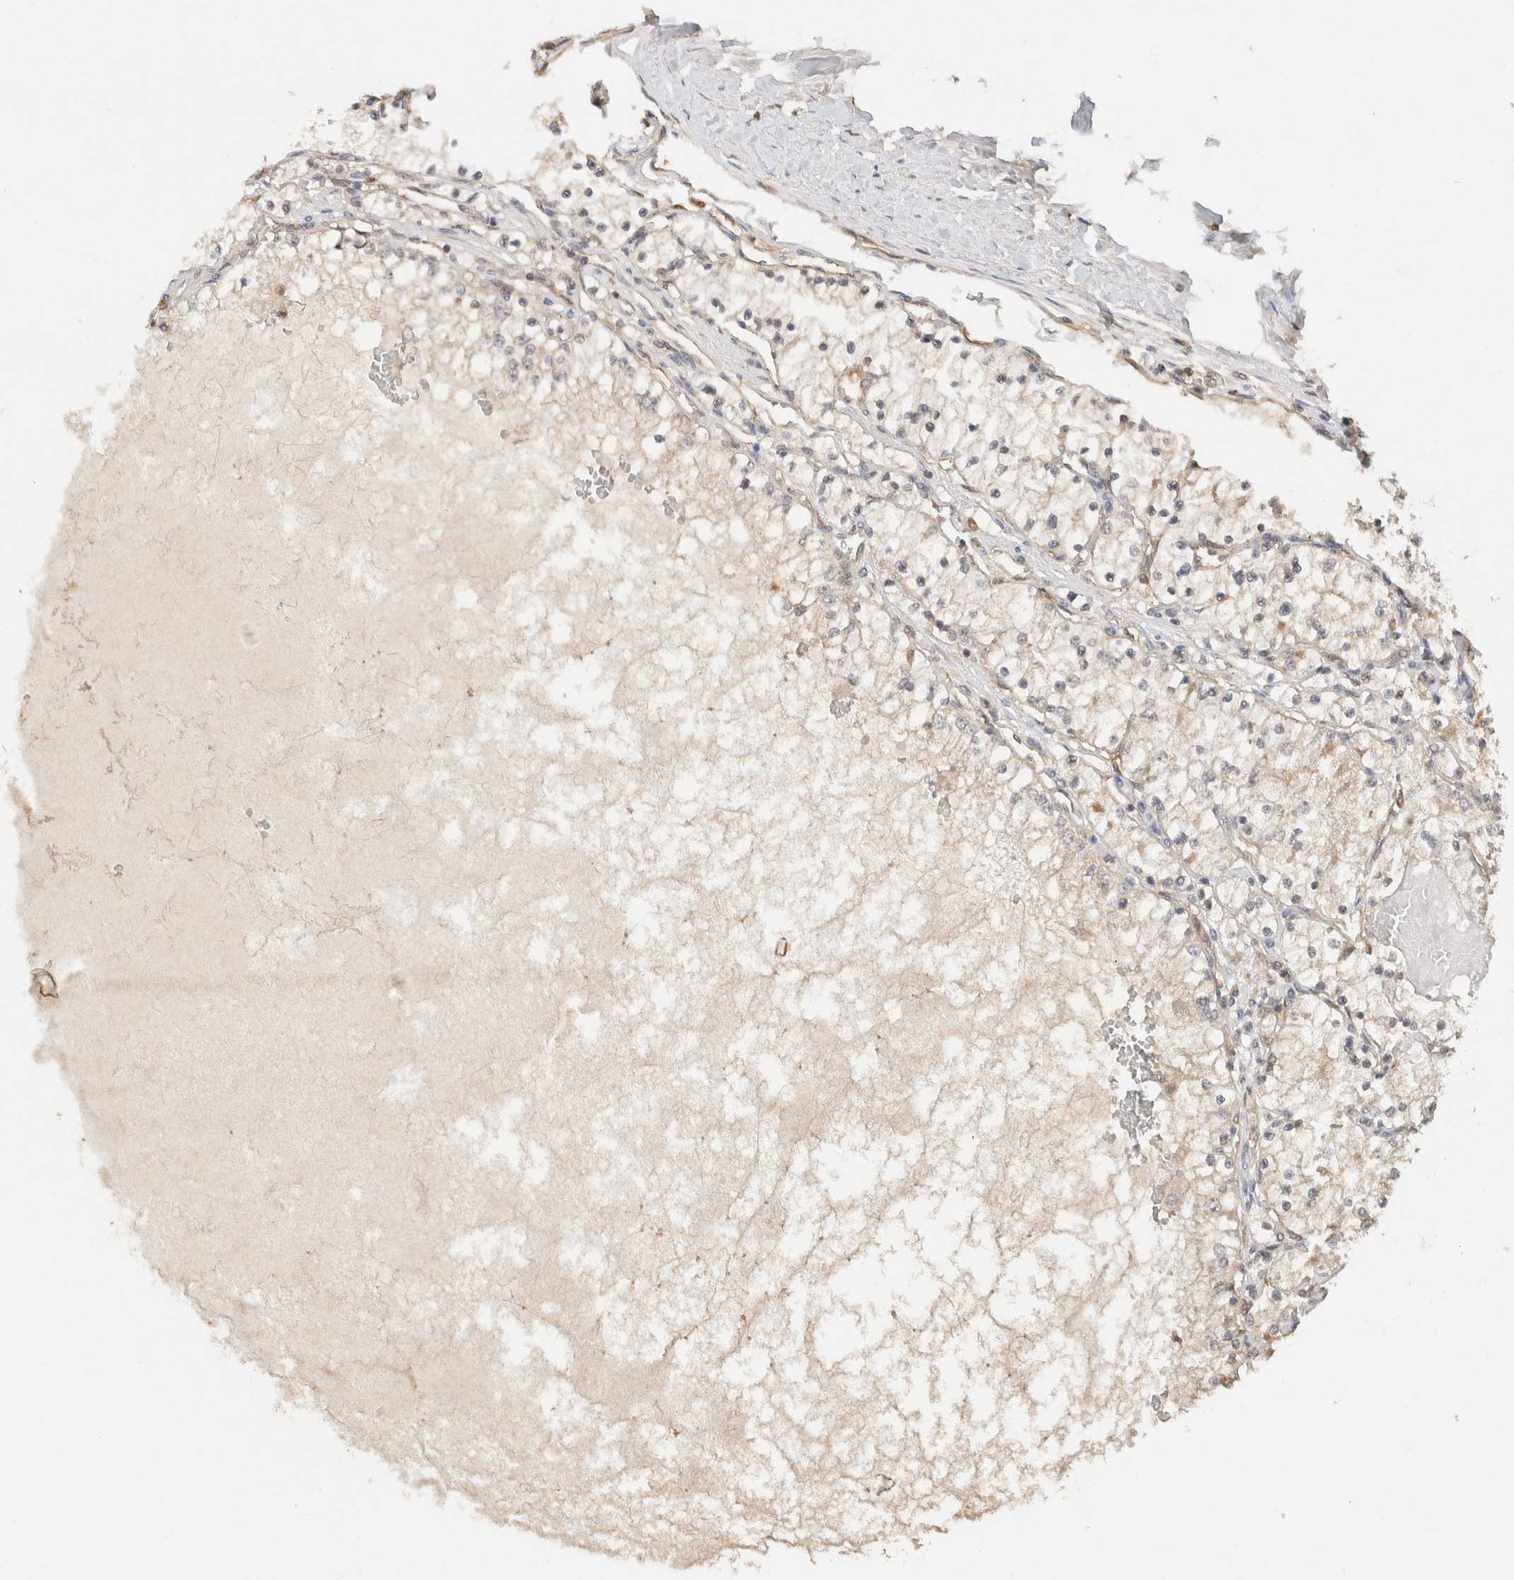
{"staining": {"intensity": "negative", "quantity": "none", "location": "none"}, "tissue": "renal cancer", "cell_type": "Tumor cells", "image_type": "cancer", "snomed": [{"axis": "morphology", "description": "Adenocarcinoma, NOS"}, {"axis": "topography", "description": "Kidney"}], "caption": "The micrograph displays no staining of tumor cells in renal cancer (adenocarcinoma).", "gene": "YWHAH", "patient": {"sex": "male", "age": 68}}